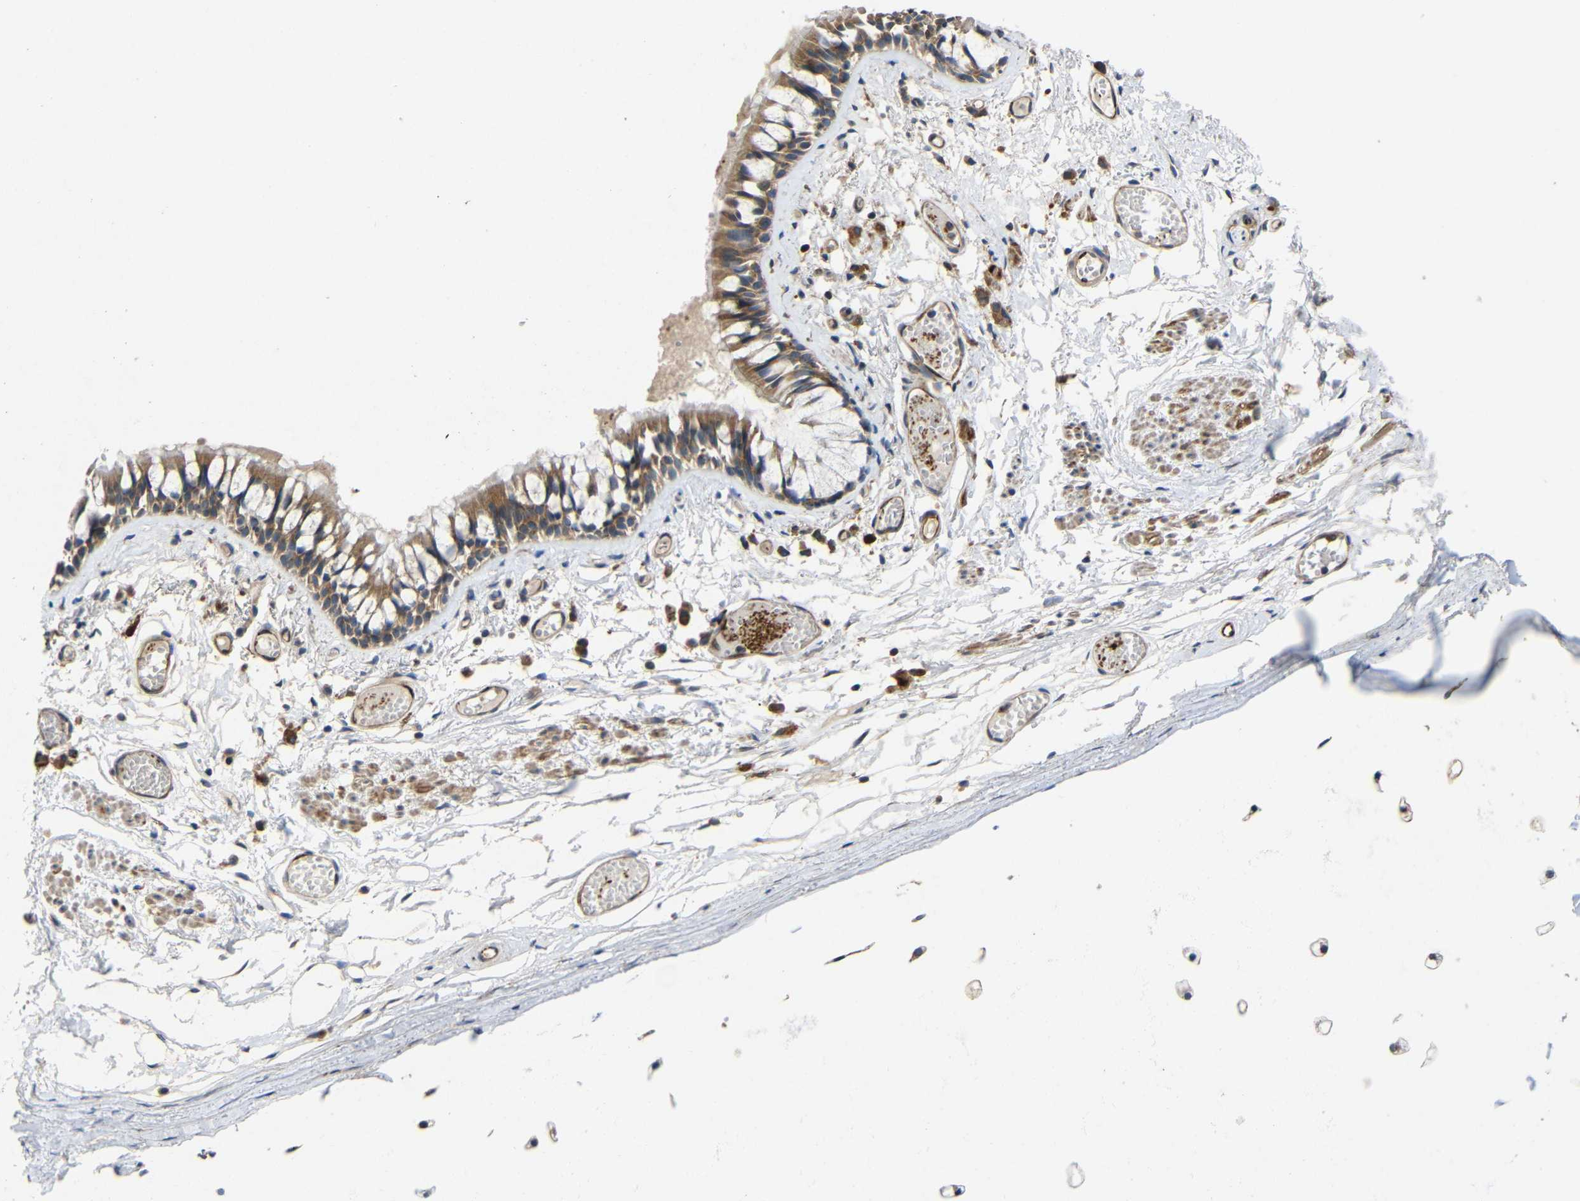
{"staining": {"intensity": "strong", "quantity": ">75%", "location": "cytoplasmic/membranous"}, "tissue": "bronchus", "cell_type": "Respiratory epithelial cells", "image_type": "normal", "snomed": [{"axis": "morphology", "description": "Normal tissue, NOS"}, {"axis": "morphology", "description": "Inflammation, NOS"}, {"axis": "topography", "description": "Cartilage tissue"}, {"axis": "topography", "description": "Lung"}], "caption": "Strong cytoplasmic/membranous protein positivity is appreciated in approximately >75% of respiratory epithelial cells in bronchus.", "gene": "EIF2S1", "patient": {"sex": "male", "age": 71}}